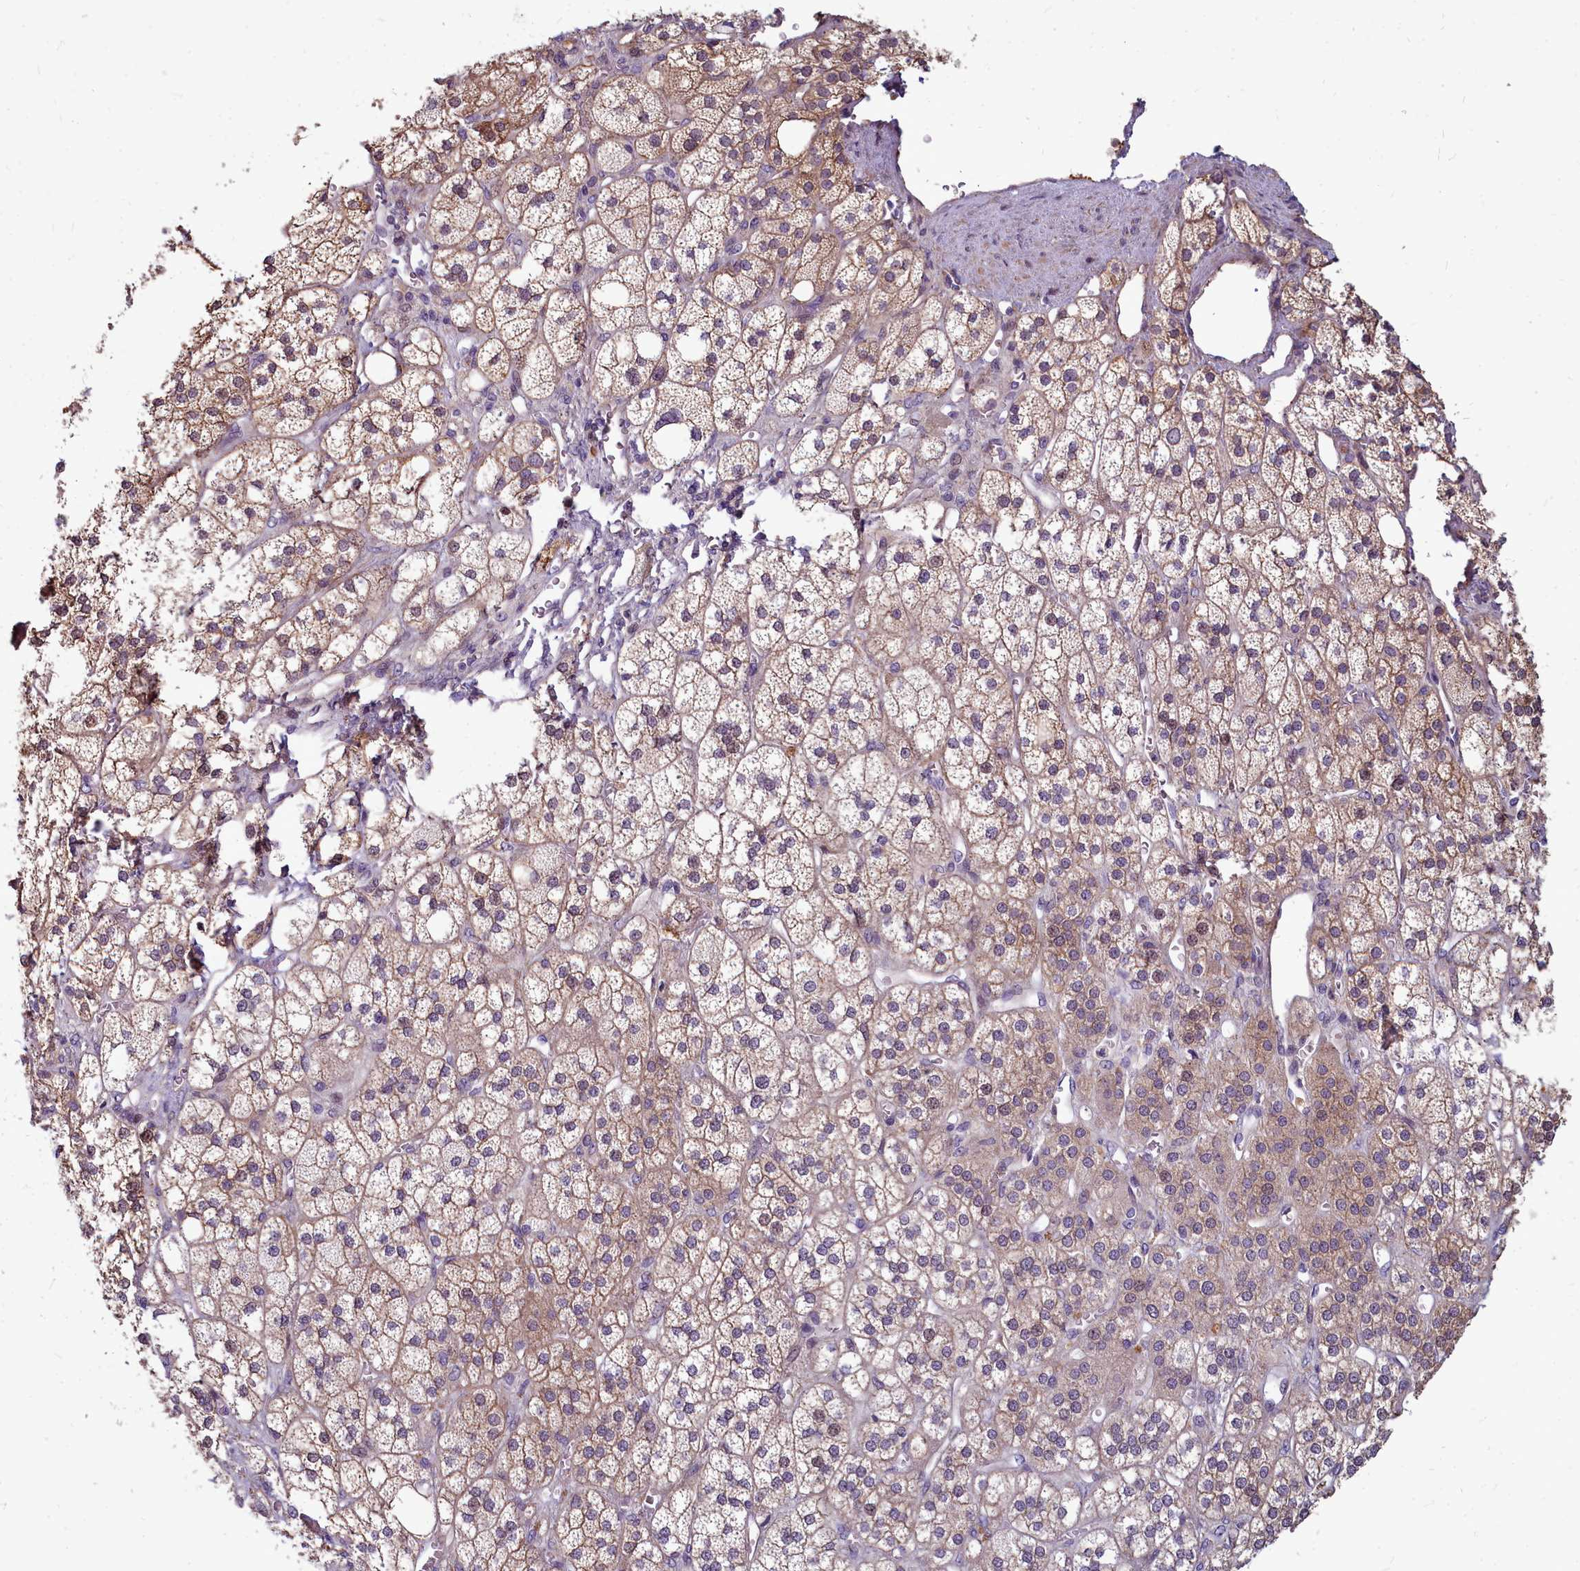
{"staining": {"intensity": "moderate", "quantity": ">75%", "location": "cytoplasmic/membranous"}, "tissue": "adrenal gland", "cell_type": "Glandular cells", "image_type": "normal", "snomed": [{"axis": "morphology", "description": "Normal tissue, NOS"}, {"axis": "topography", "description": "Adrenal gland"}], "caption": "DAB (3,3'-diaminobenzidine) immunohistochemical staining of benign adrenal gland shows moderate cytoplasmic/membranous protein expression in approximately >75% of glandular cells.", "gene": "TTC5", "patient": {"sex": "male", "age": 61}}